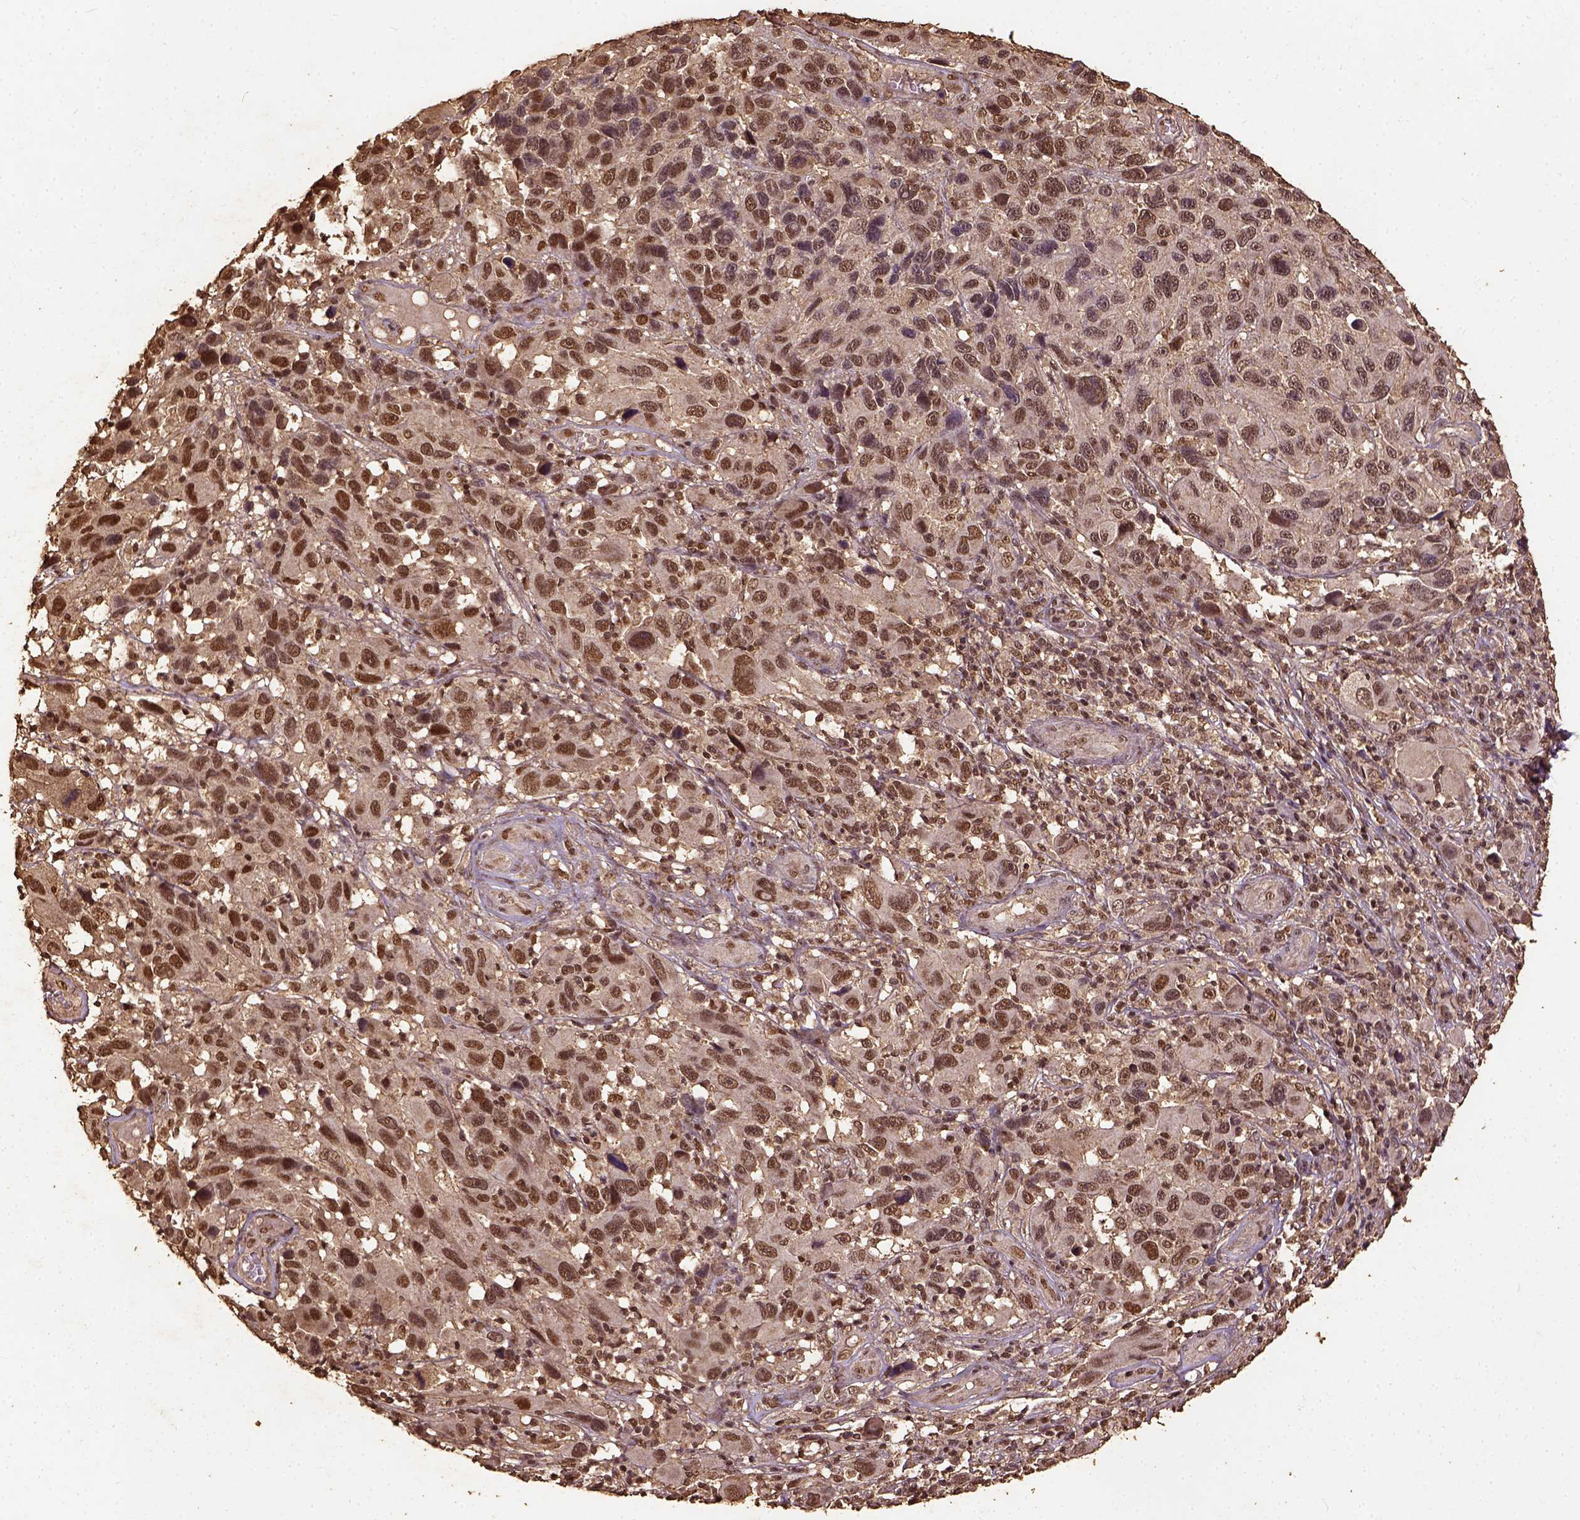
{"staining": {"intensity": "moderate", "quantity": ">75%", "location": "nuclear"}, "tissue": "melanoma", "cell_type": "Tumor cells", "image_type": "cancer", "snomed": [{"axis": "morphology", "description": "Malignant melanoma, NOS"}, {"axis": "topography", "description": "Skin"}], "caption": "High-power microscopy captured an immunohistochemistry (IHC) histopathology image of melanoma, revealing moderate nuclear positivity in about >75% of tumor cells. (brown staining indicates protein expression, while blue staining denotes nuclei).", "gene": "NACC1", "patient": {"sex": "male", "age": 53}}